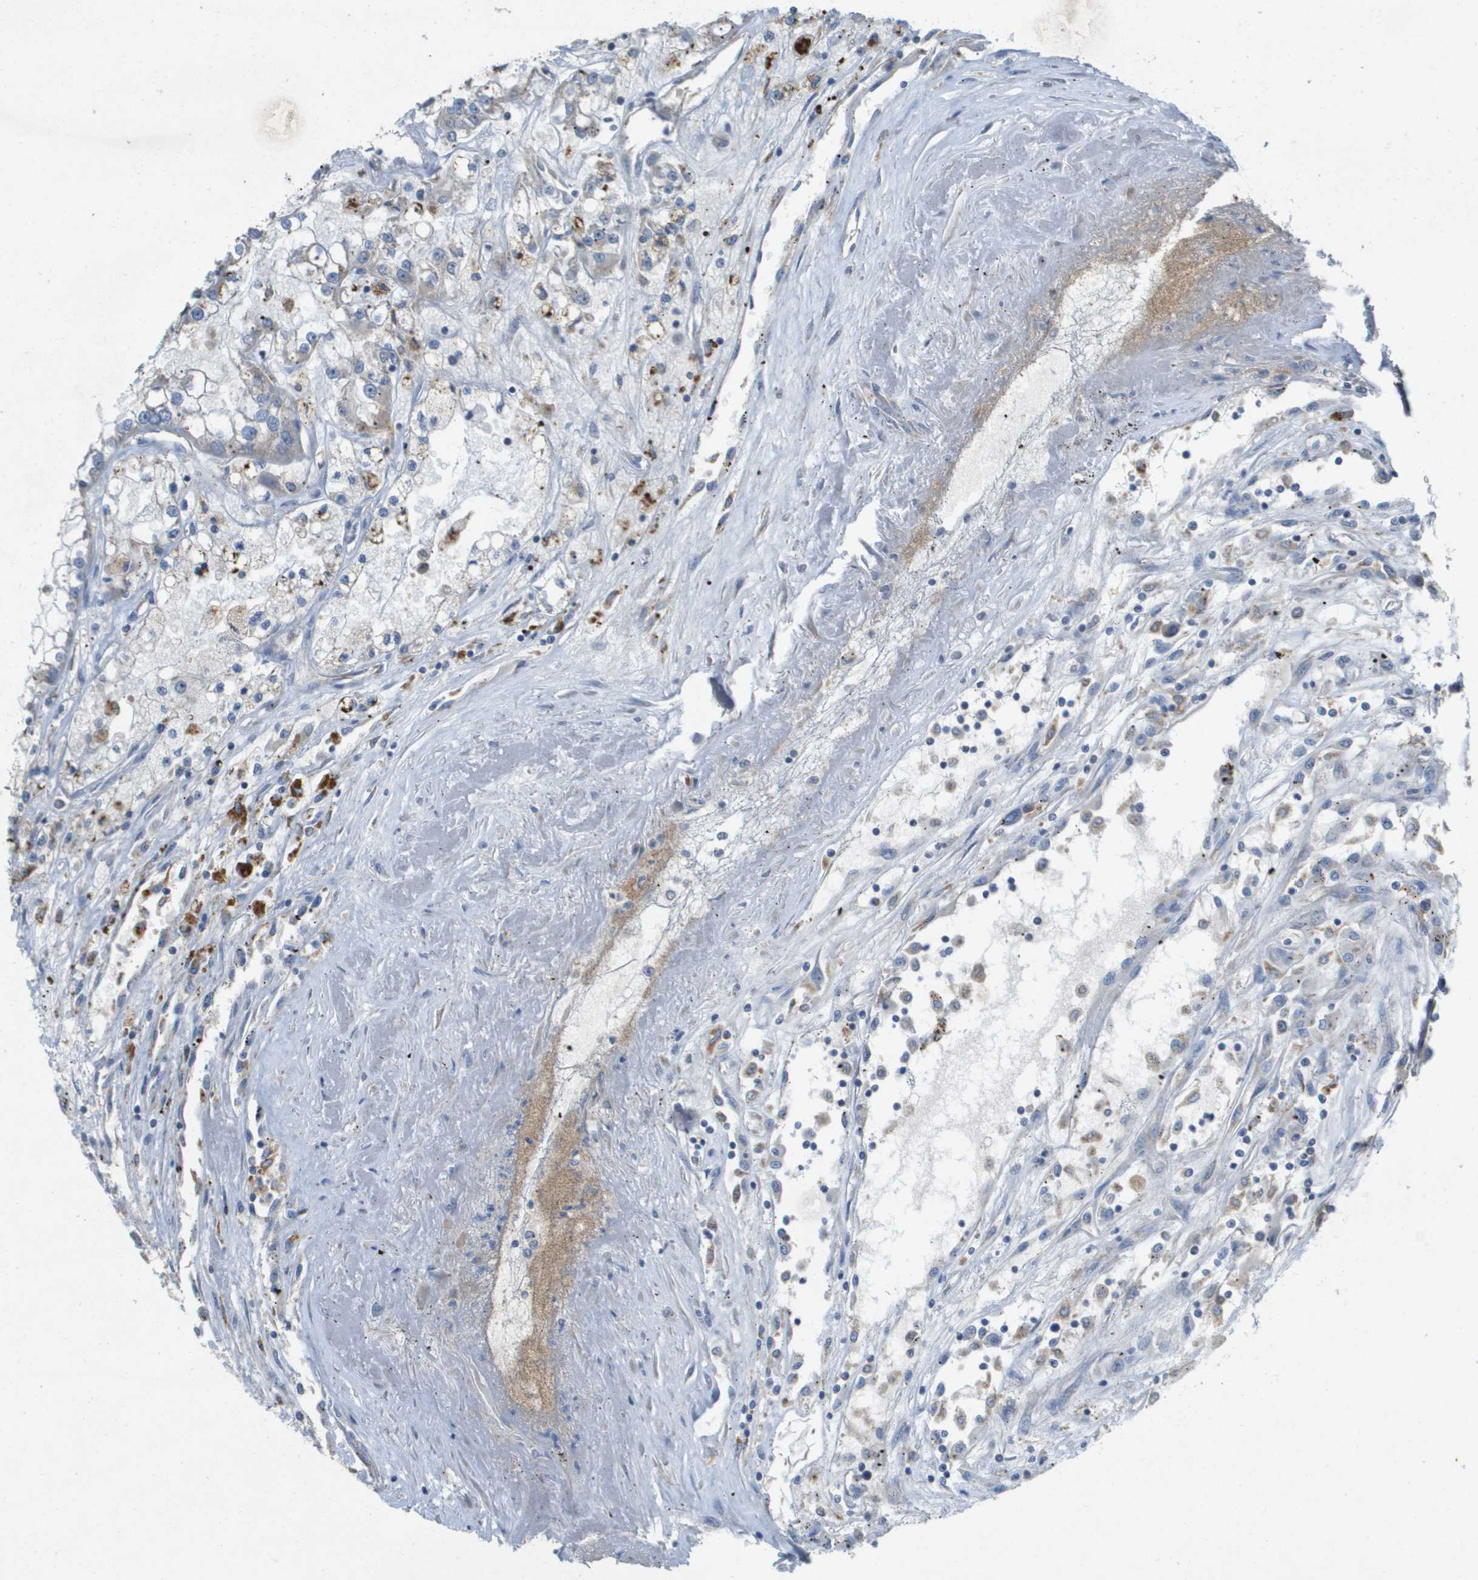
{"staining": {"intensity": "negative", "quantity": "none", "location": "none"}, "tissue": "renal cancer", "cell_type": "Tumor cells", "image_type": "cancer", "snomed": [{"axis": "morphology", "description": "Adenocarcinoma, NOS"}, {"axis": "topography", "description": "Kidney"}], "caption": "This histopathology image is of adenocarcinoma (renal) stained with immunohistochemistry (IHC) to label a protein in brown with the nuclei are counter-stained blue. There is no expression in tumor cells.", "gene": "B3GNT5", "patient": {"sex": "female", "age": 52}}